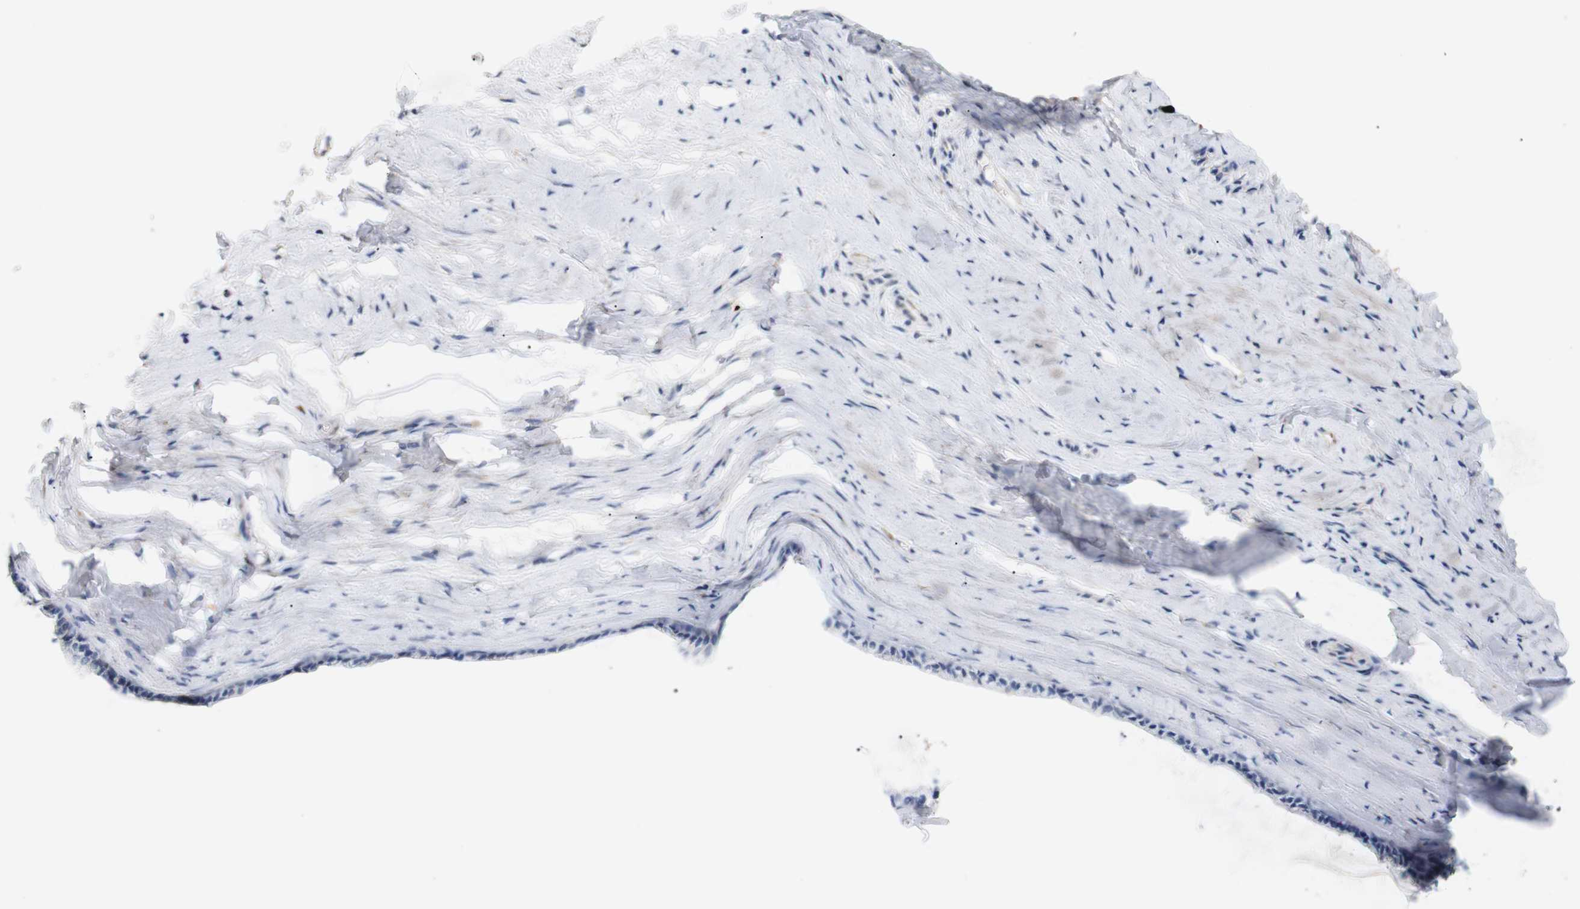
{"staining": {"intensity": "moderate", "quantity": "<25%", "location": "cytoplasmic/membranous"}, "tissue": "cervix", "cell_type": "Glandular cells", "image_type": "normal", "snomed": [{"axis": "morphology", "description": "Normal tissue, NOS"}, {"axis": "topography", "description": "Cervix"}], "caption": "Approximately <25% of glandular cells in unremarkable cervix demonstrate moderate cytoplasmic/membranous protein staining as visualized by brown immunohistochemical staining.", "gene": "TRIM5", "patient": {"sex": "female", "age": 39}}